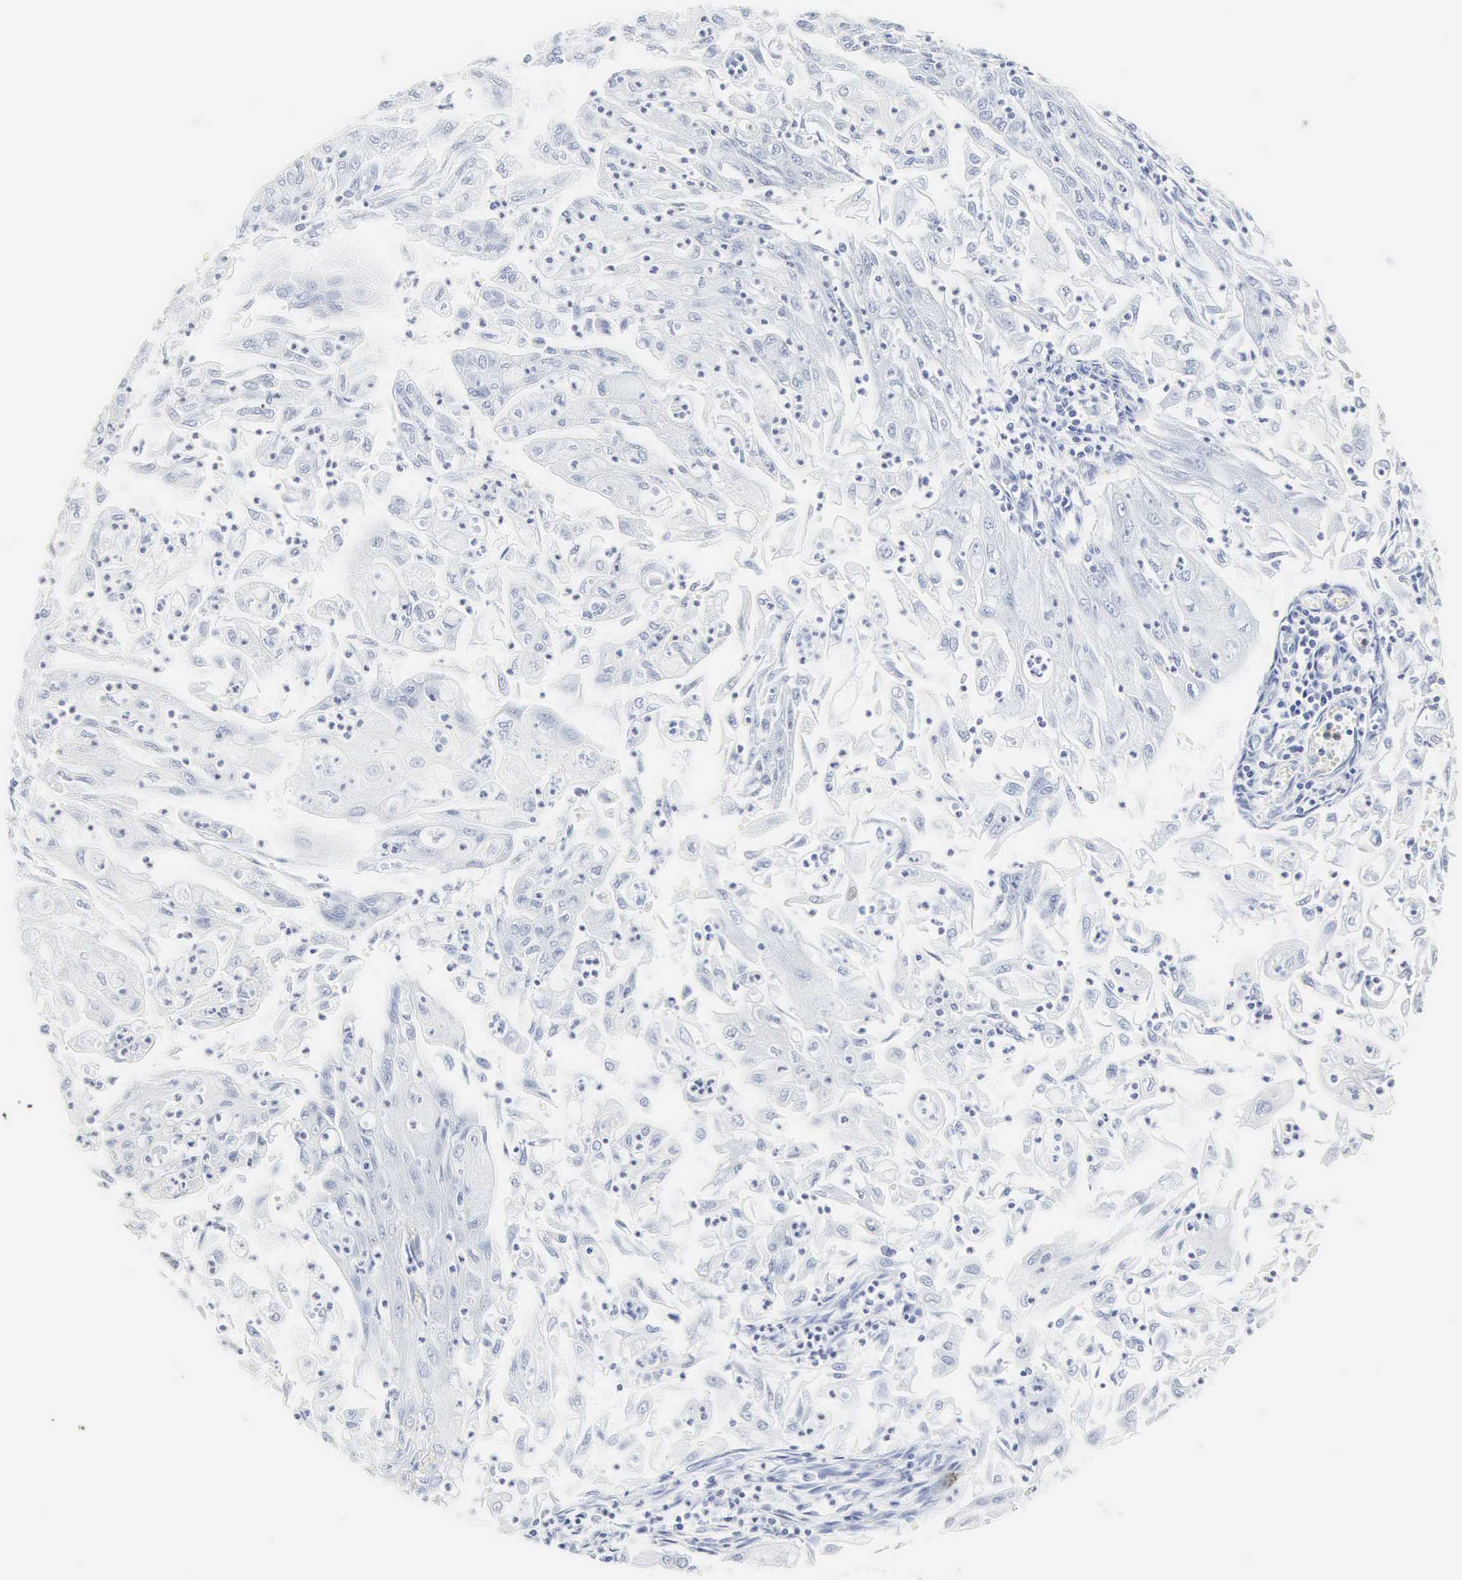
{"staining": {"intensity": "negative", "quantity": "none", "location": "none"}, "tissue": "endometrial cancer", "cell_type": "Tumor cells", "image_type": "cancer", "snomed": [{"axis": "morphology", "description": "Adenocarcinoma, NOS"}, {"axis": "topography", "description": "Endometrium"}], "caption": "IHC histopathology image of neoplastic tissue: human adenocarcinoma (endometrial) stained with DAB (3,3'-diaminobenzidine) exhibits no significant protein expression in tumor cells. Brightfield microscopy of immunohistochemistry stained with DAB (brown) and hematoxylin (blue), captured at high magnification.", "gene": "INS", "patient": {"sex": "female", "age": 75}}